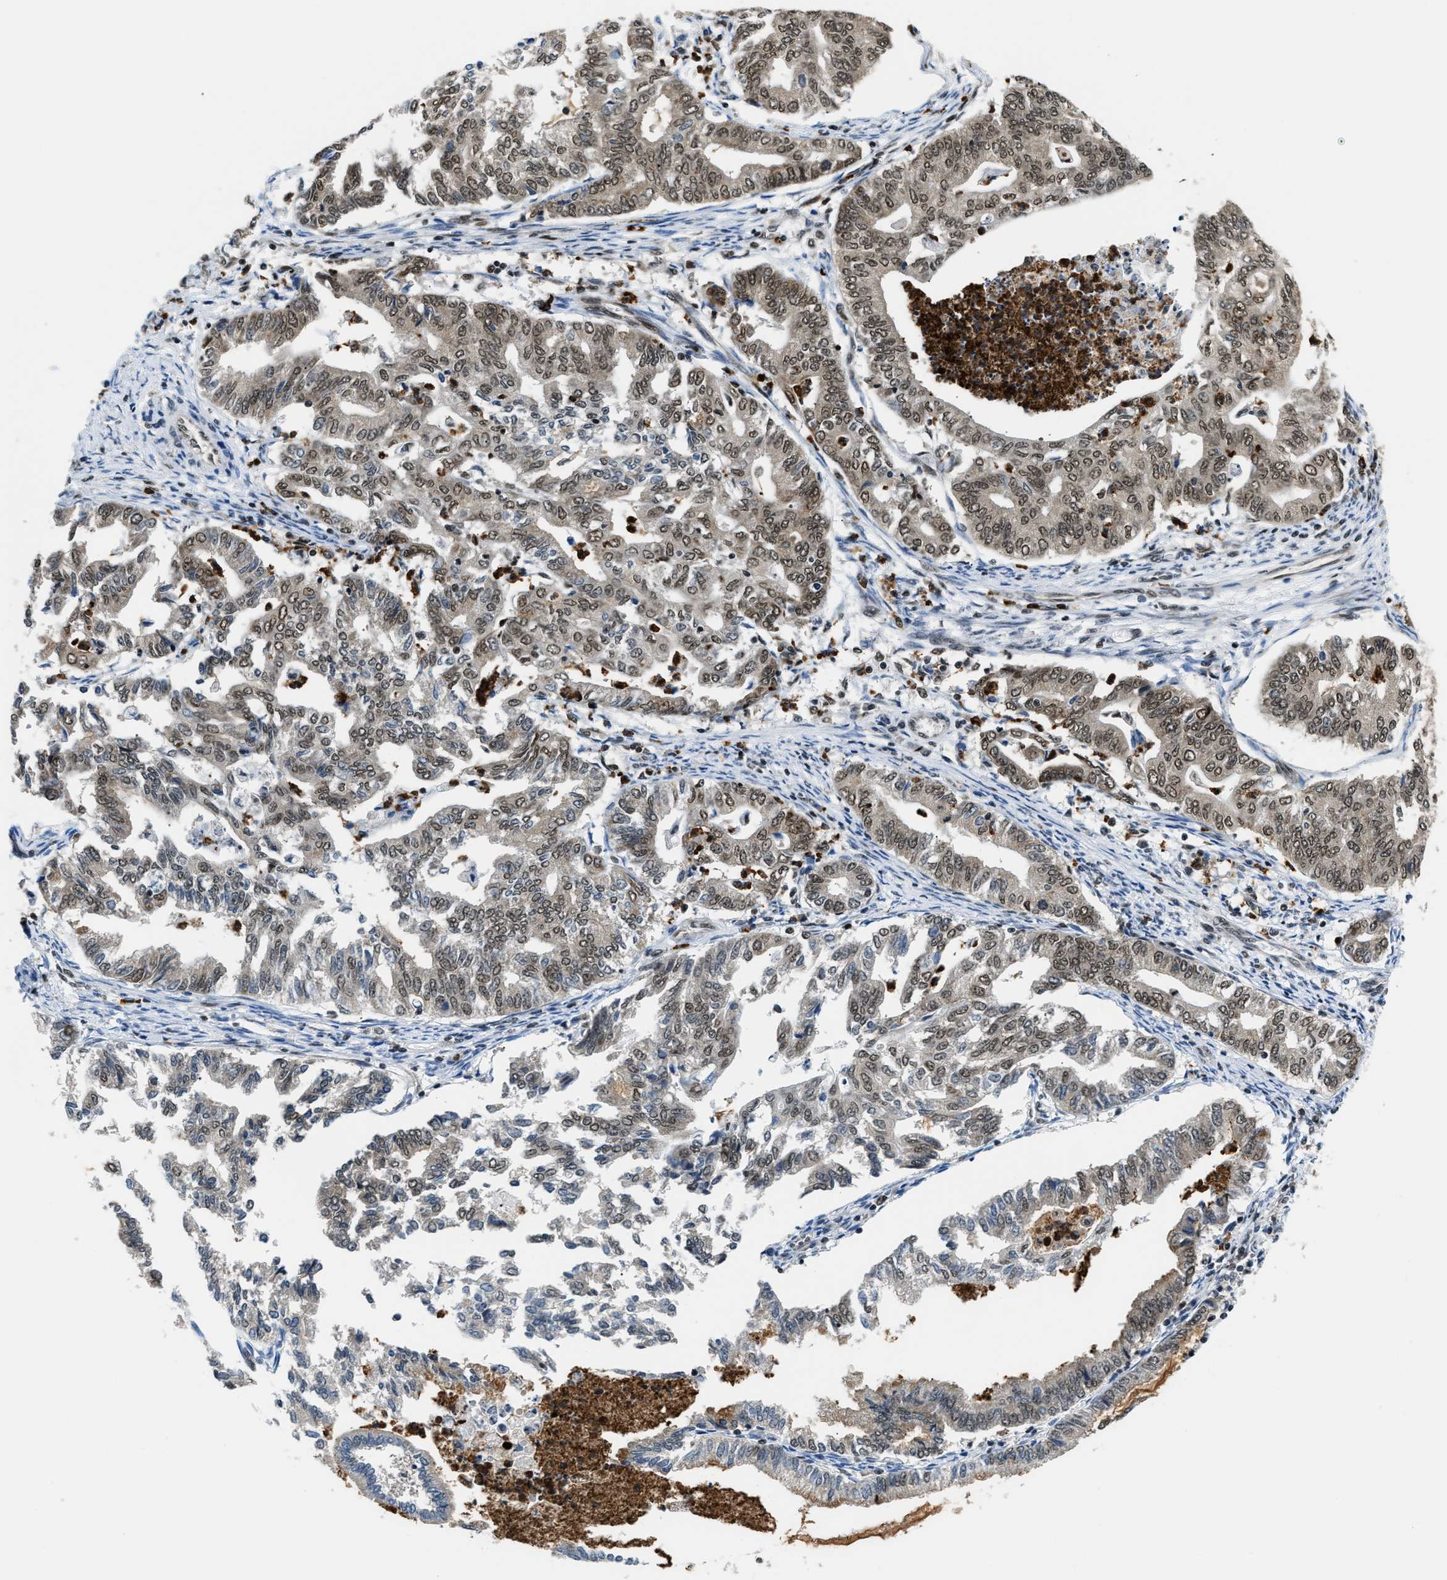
{"staining": {"intensity": "moderate", "quantity": ">75%", "location": "nuclear"}, "tissue": "endometrial cancer", "cell_type": "Tumor cells", "image_type": "cancer", "snomed": [{"axis": "morphology", "description": "Adenocarcinoma, NOS"}, {"axis": "topography", "description": "Endometrium"}], "caption": "Protein positivity by IHC shows moderate nuclear expression in approximately >75% of tumor cells in endometrial adenocarcinoma.", "gene": "CCNDBP1", "patient": {"sex": "female", "age": 79}}